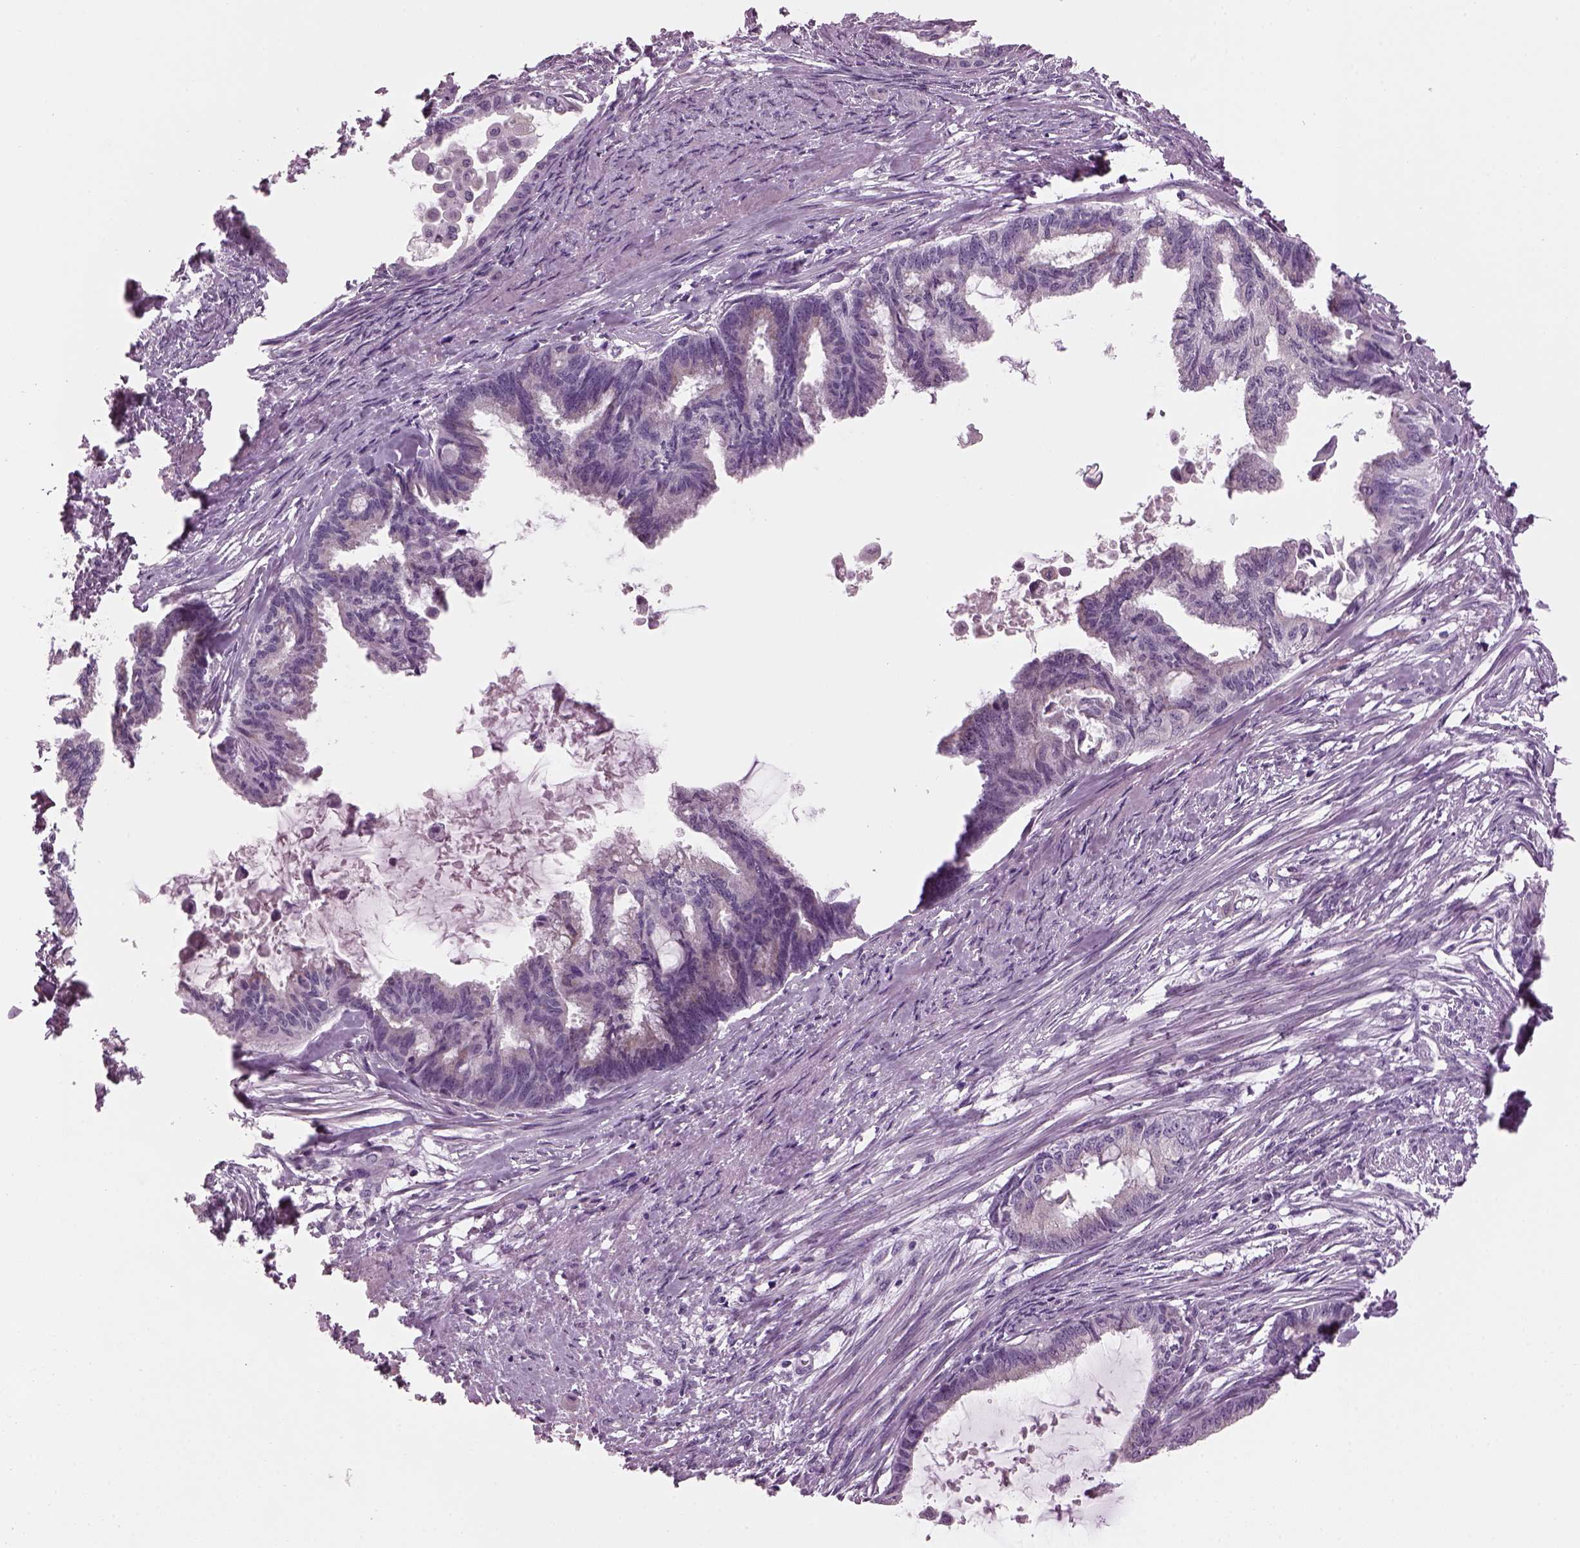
{"staining": {"intensity": "weak", "quantity": ">75%", "location": "cytoplasmic/membranous"}, "tissue": "endometrial cancer", "cell_type": "Tumor cells", "image_type": "cancer", "snomed": [{"axis": "morphology", "description": "Adenocarcinoma, NOS"}, {"axis": "topography", "description": "Endometrium"}], "caption": "Adenocarcinoma (endometrial) stained with DAB (3,3'-diaminobenzidine) immunohistochemistry (IHC) reveals low levels of weak cytoplasmic/membranous expression in approximately >75% of tumor cells. Using DAB (brown) and hematoxylin (blue) stains, captured at high magnification using brightfield microscopy.", "gene": "PRR9", "patient": {"sex": "female", "age": 86}}